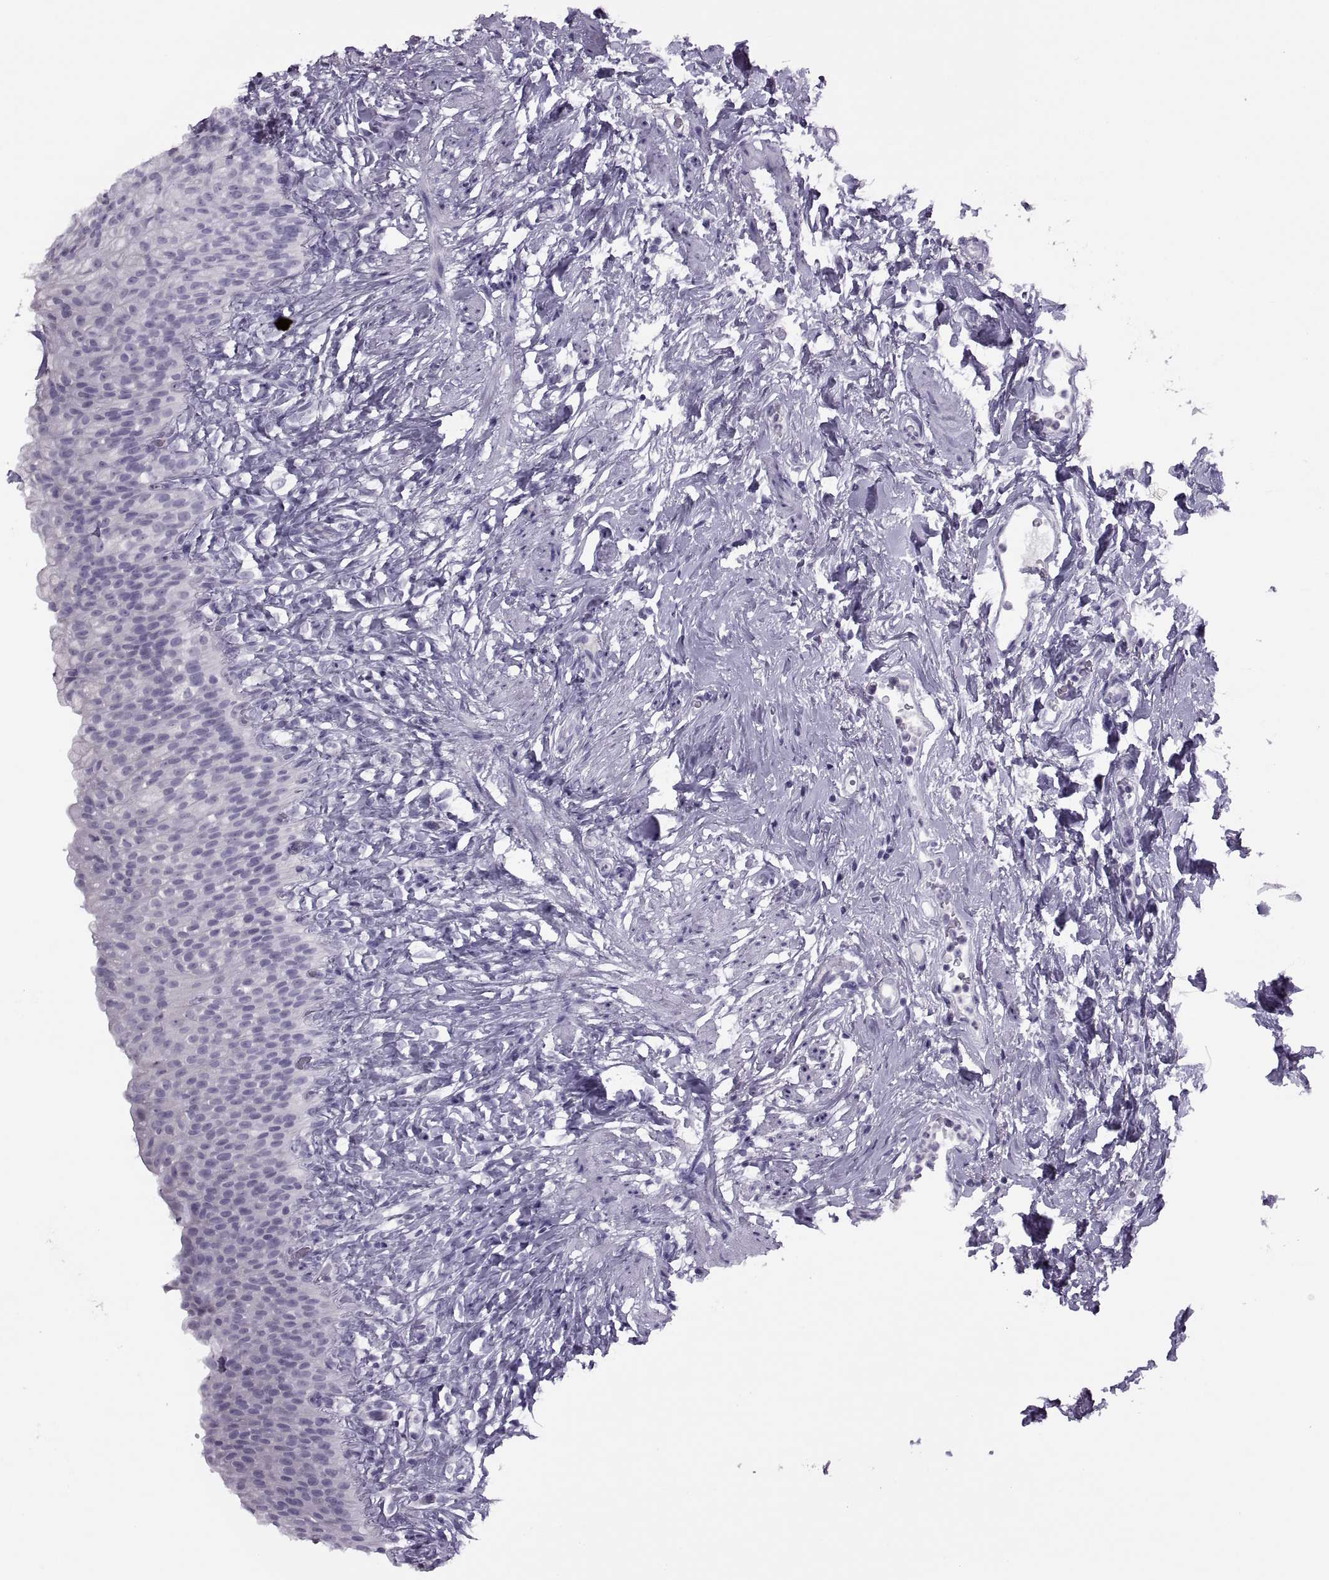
{"staining": {"intensity": "negative", "quantity": "none", "location": "none"}, "tissue": "urinary bladder", "cell_type": "Urothelial cells", "image_type": "normal", "snomed": [{"axis": "morphology", "description": "Normal tissue, NOS"}, {"axis": "topography", "description": "Urinary bladder"}], "caption": "Urinary bladder stained for a protein using immunohistochemistry demonstrates no positivity urothelial cells.", "gene": "FAM24A", "patient": {"sex": "male", "age": 76}}